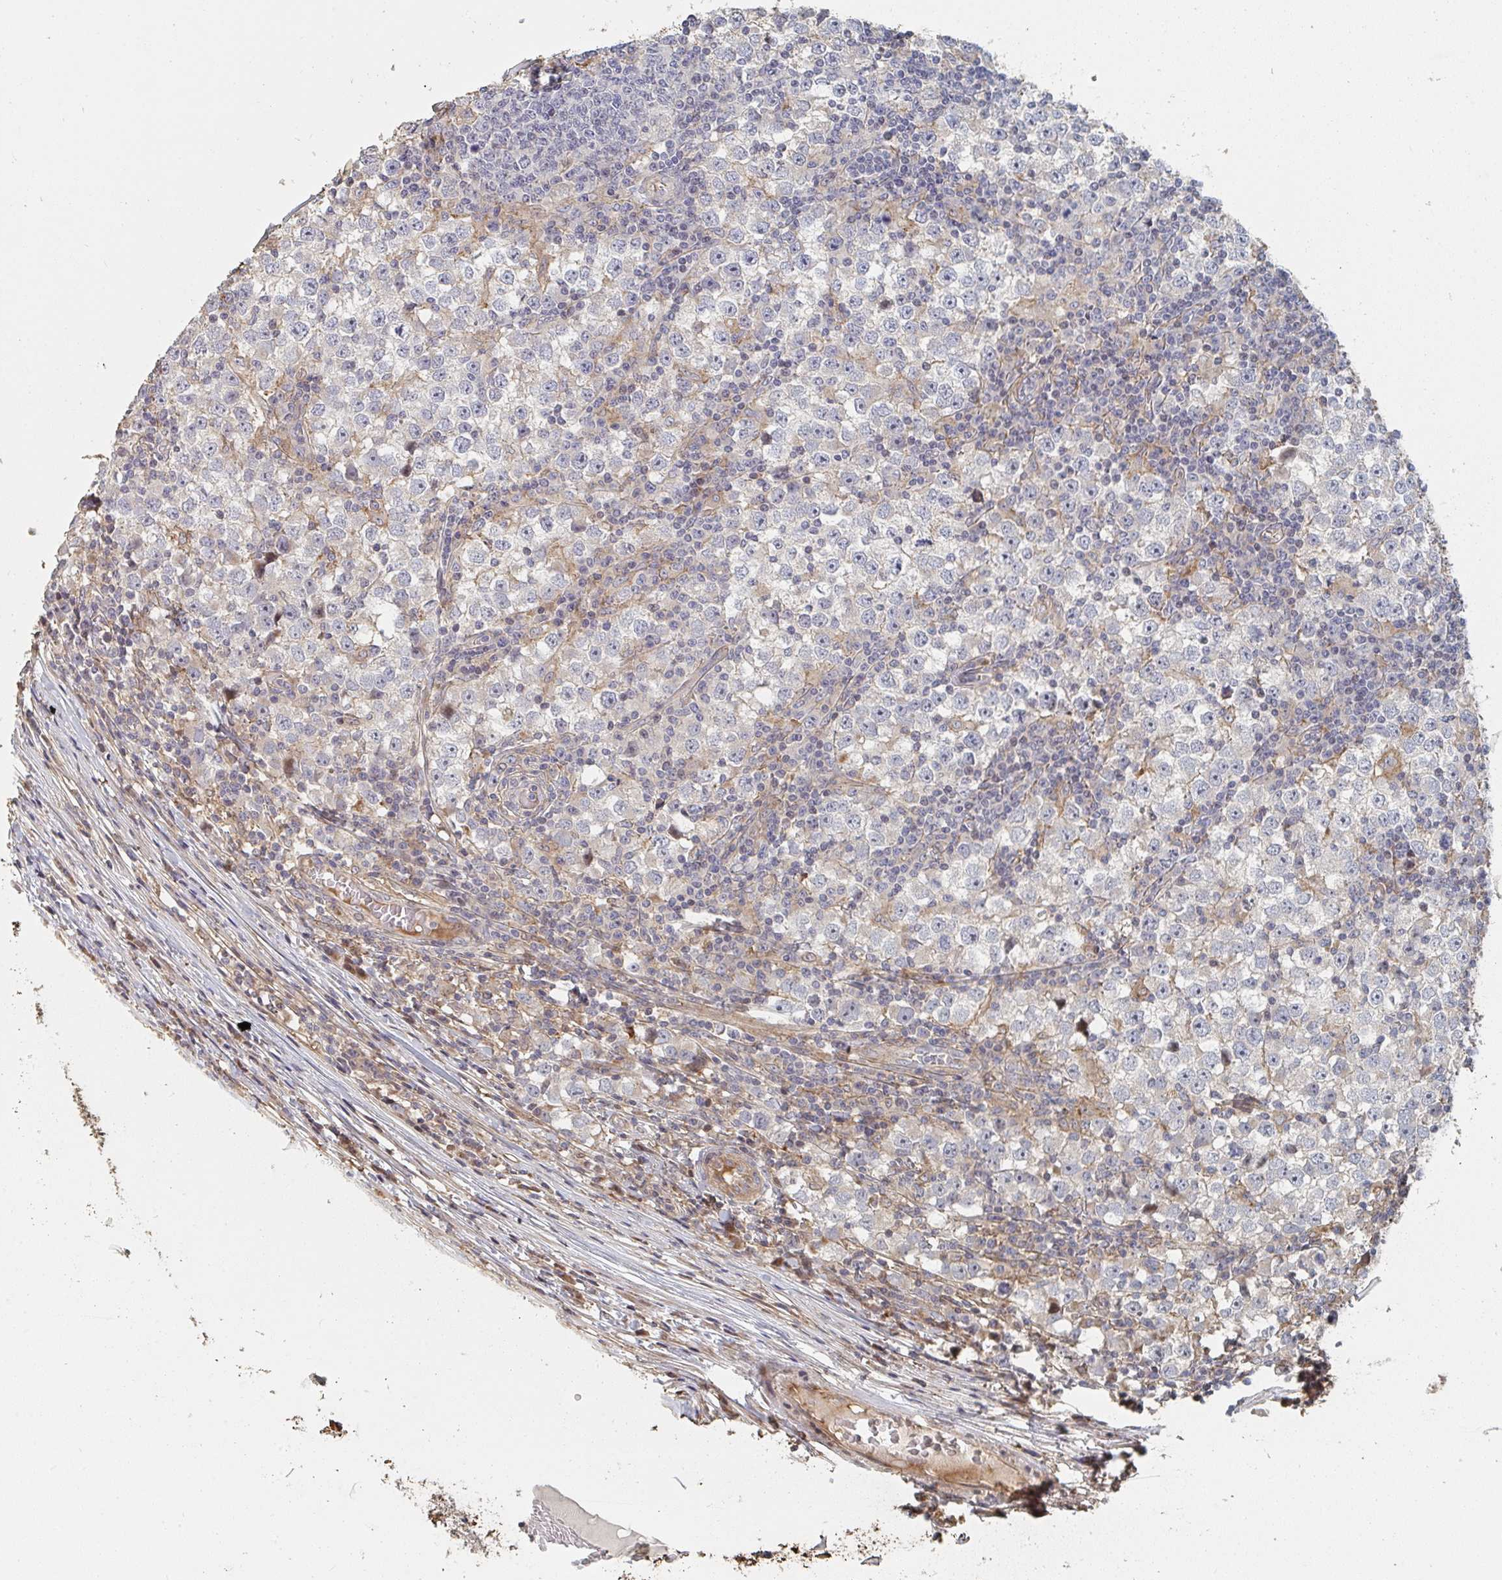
{"staining": {"intensity": "negative", "quantity": "none", "location": "none"}, "tissue": "testis cancer", "cell_type": "Tumor cells", "image_type": "cancer", "snomed": [{"axis": "morphology", "description": "Seminoma, NOS"}, {"axis": "topography", "description": "Testis"}], "caption": "High magnification brightfield microscopy of testis cancer (seminoma) stained with DAB (3,3'-diaminobenzidine) (brown) and counterstained with hematoxylin (blue): tumor cells show no significant staining. (DAB immunohistochemistry, high magnification).", "gene": "PTEN", "patient": {"sex": "male", "age": 65}}